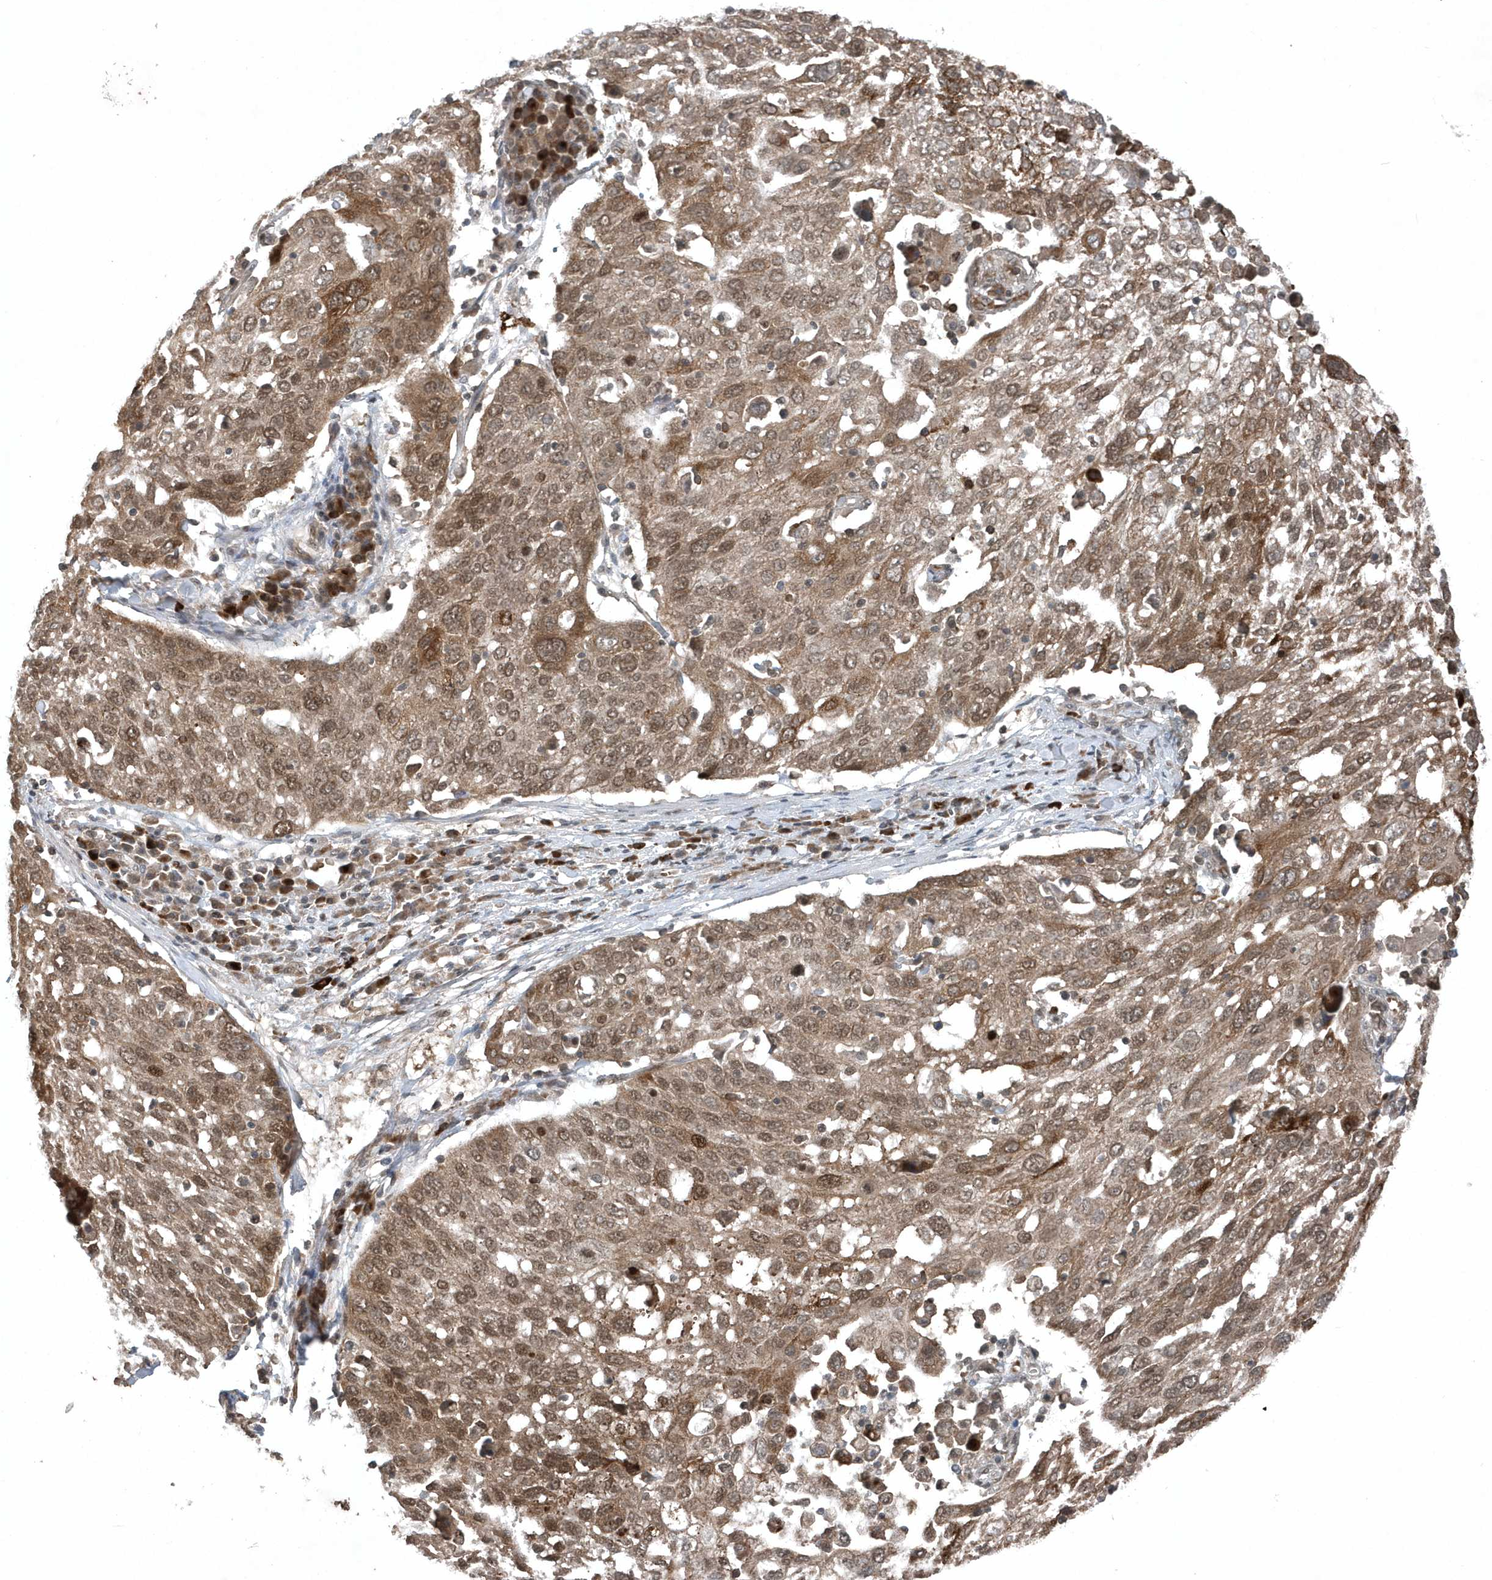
{"staining": {"intensity": "moderate", "quantity": ">75%", "location": "cytoplasmic/membranous,nuclear"}, "tissue": "lung cancer", "cell_type": "Tumor cells", "image_type": "cancer", "snomed": [{"axis": "morphology", "description": "Squamous cell carcinoma, NOS"}, {"axis": "topography", "description": "Lung"}], "caption": "Immunohistochemical staining of human squamous cell carcinoma (lung) shows medium levels of moderate cytoplasmic/membranous and nuclear staining in approximately >75% of tumor cells.", "gene": "QTRT2", "patient": {"sex": "male", "age": 65}}